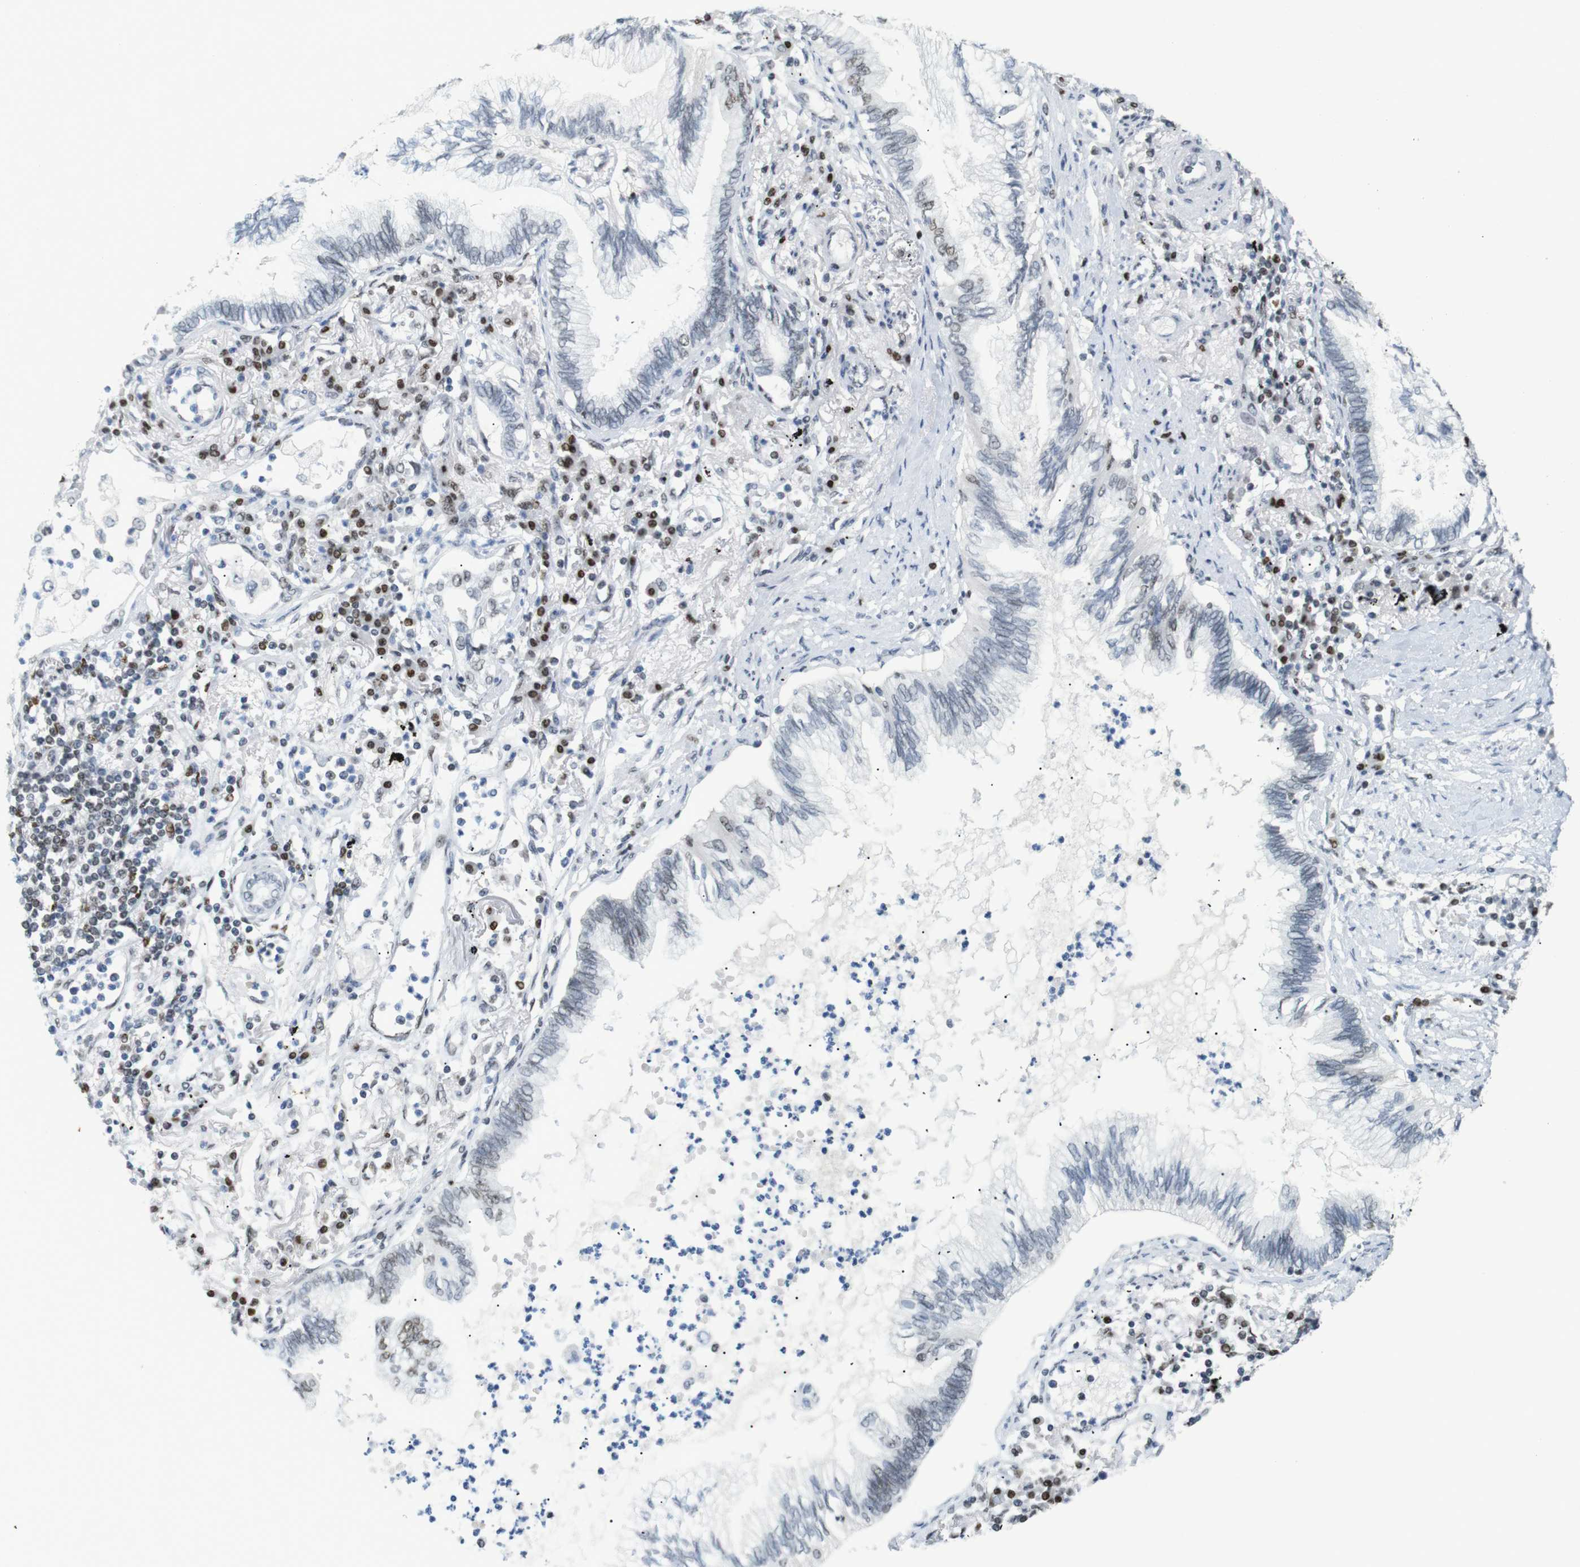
{"staining": {"intensity": "weak", "quantity": "<25%", "location": "nuclear"}, "tissue": "lung cancer", "cell_type": "Tumor cells", "image_type": "cancer", "snomed": [{"axis": "morphology", "description": "Normal tissue, NOS"}, {"axis": "morphology", "description": "Adenocarcinoma, NOS"}, {"axis": "topography", "description": "Bronchus"}, {"axis": "topography", "description": "Lung"}], "caption": "Immunohistochemistry (IHC) micrograph of human adenocarcinoma (lung) stained for a protein (brown), which demonstrates no positivity in tumor cells.", "gene": "RIOX2", "patient": {"sex": "female", "age": 70}}